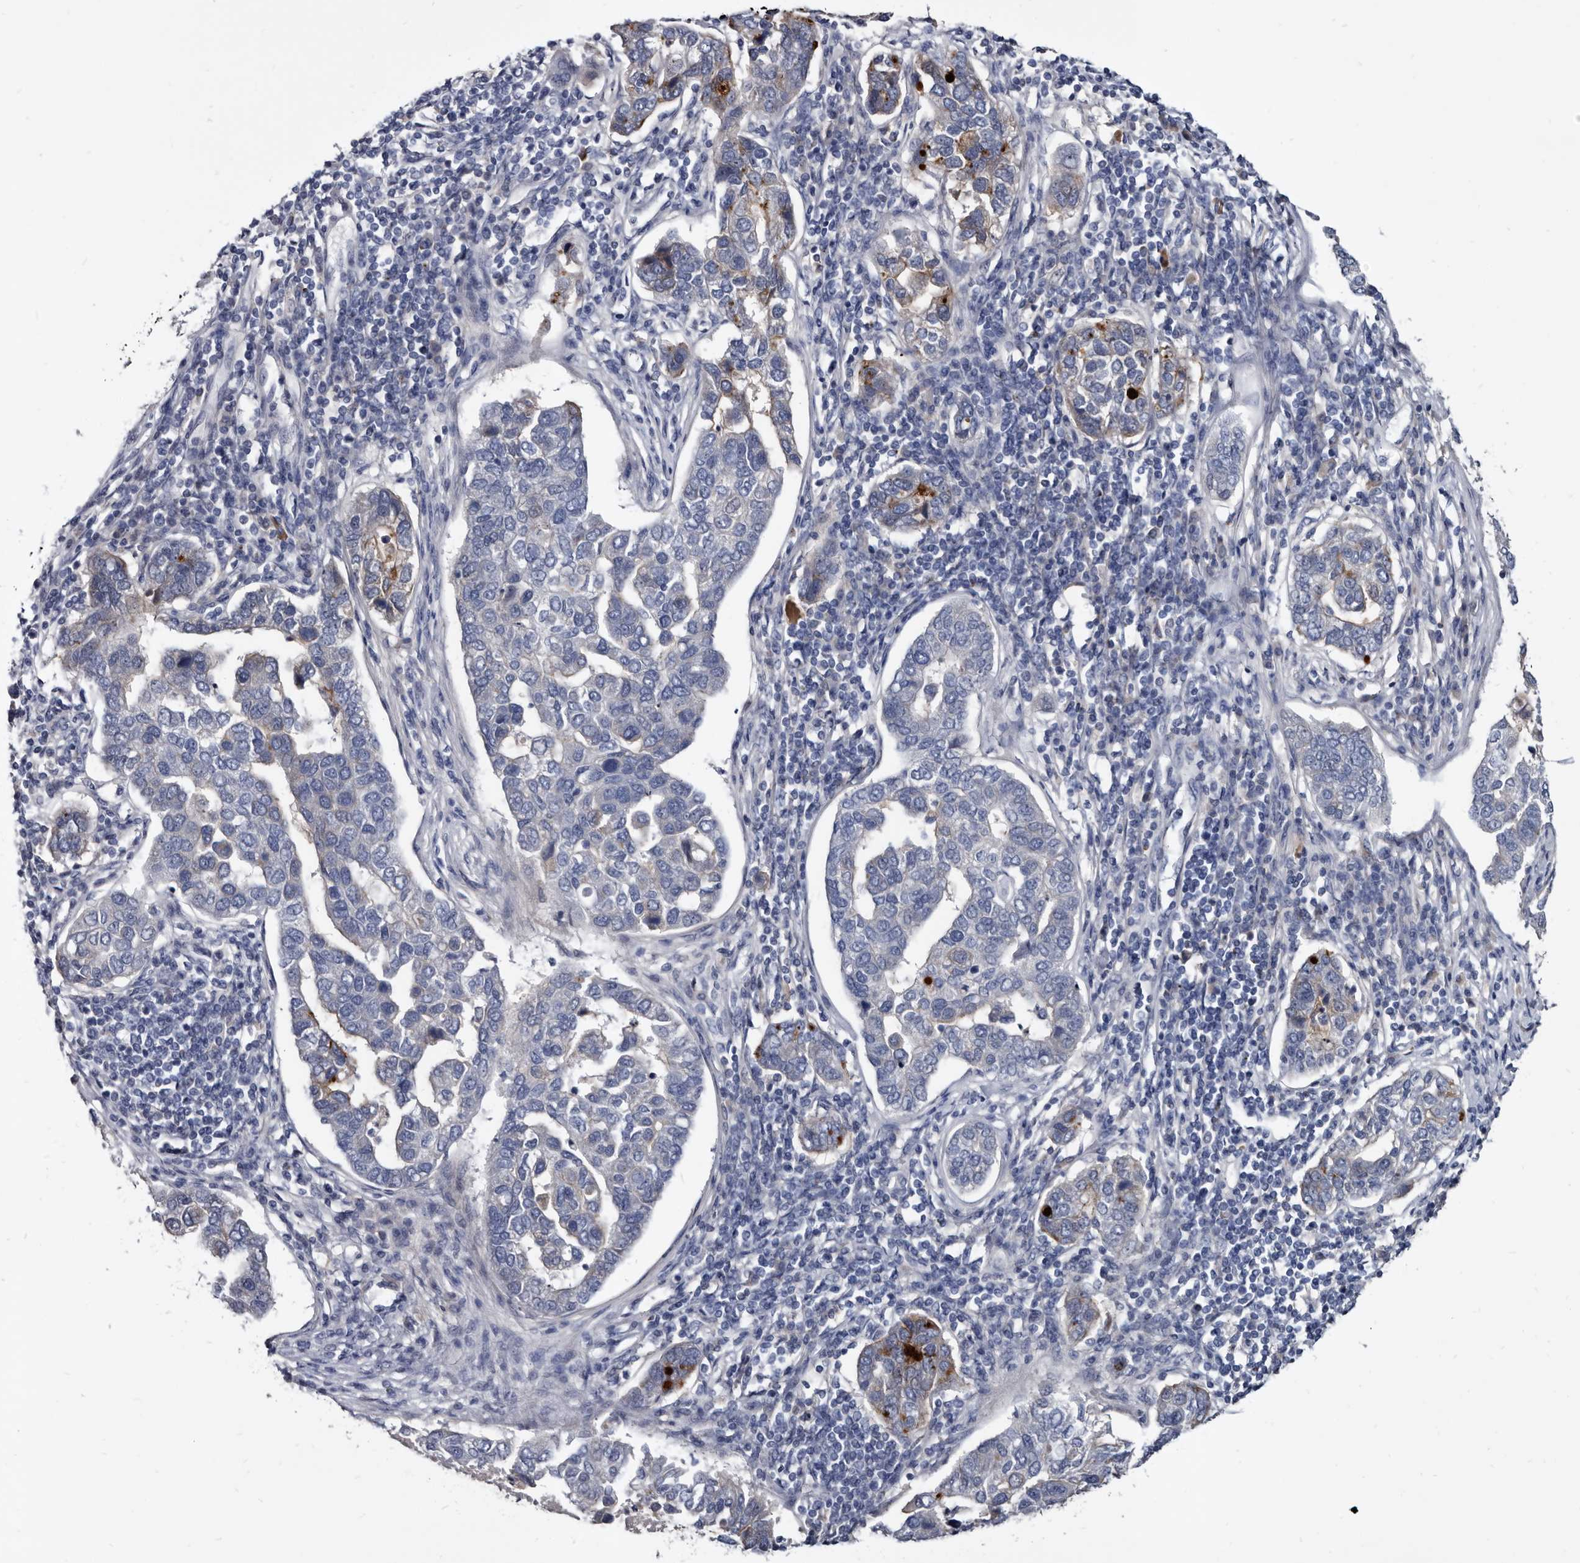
{"staining": {"intensity": "moderate", "quantity": "<25%", "location": "cytoplasmic/membranous"}, "tissue": "pancreatic cancer", "cell_type": "Tumor cells", "image_type": "cancer", "snomed": [{"axis": "morphology", "description": "Adenocarcinoma, NOS"}, {"axis": "topography", "description": "Pancreas"}], "caption": "DAB immunohistochemical staining of pancreatic adenocarcinoma displays moderate cytoplasmic/membranous protein expression in about <25% of tumor cells.", "gene": "PRSS8", "patient": {"sex": "female", "age": 61}}